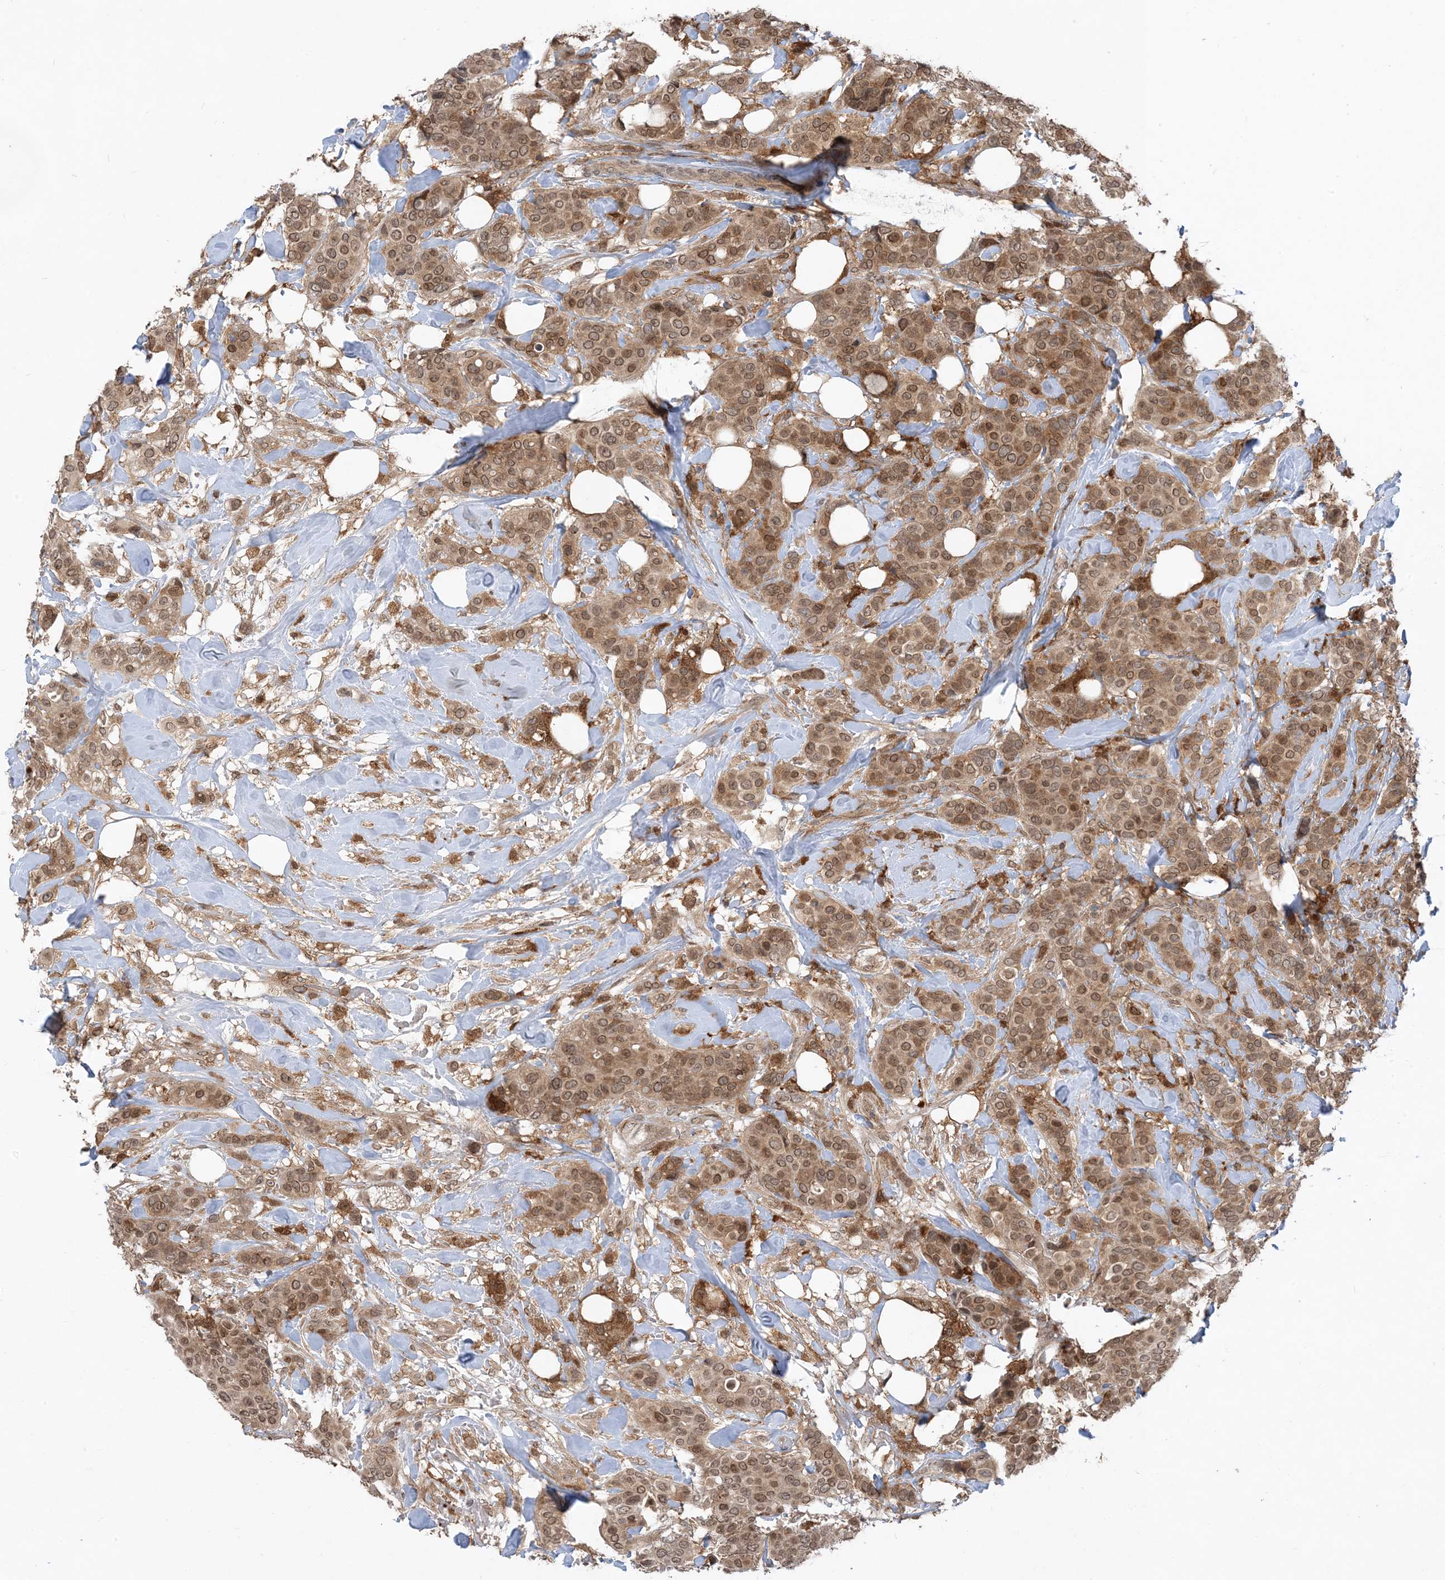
{"staining": {"intensity": "moderate", "quantity": ">75%", "location": "cytoplasmic/membranous,nuclear"}, "tissue": "breast cancer", "cell_type": "Tumor cells", "image_type": "cancer", "snomed": [{"axis": "morphology", "description": "Lobular carcinoma"}, {"axis": "topography", "description": "Breast"}], "caption": "Protein staining of breast cancer tissue shows moderate cytoplasmic/membranous and nuclear expression in about >75% of tumor cells.", "gene": "NAGK", "patient": {"sex": "female", "age": 51}}